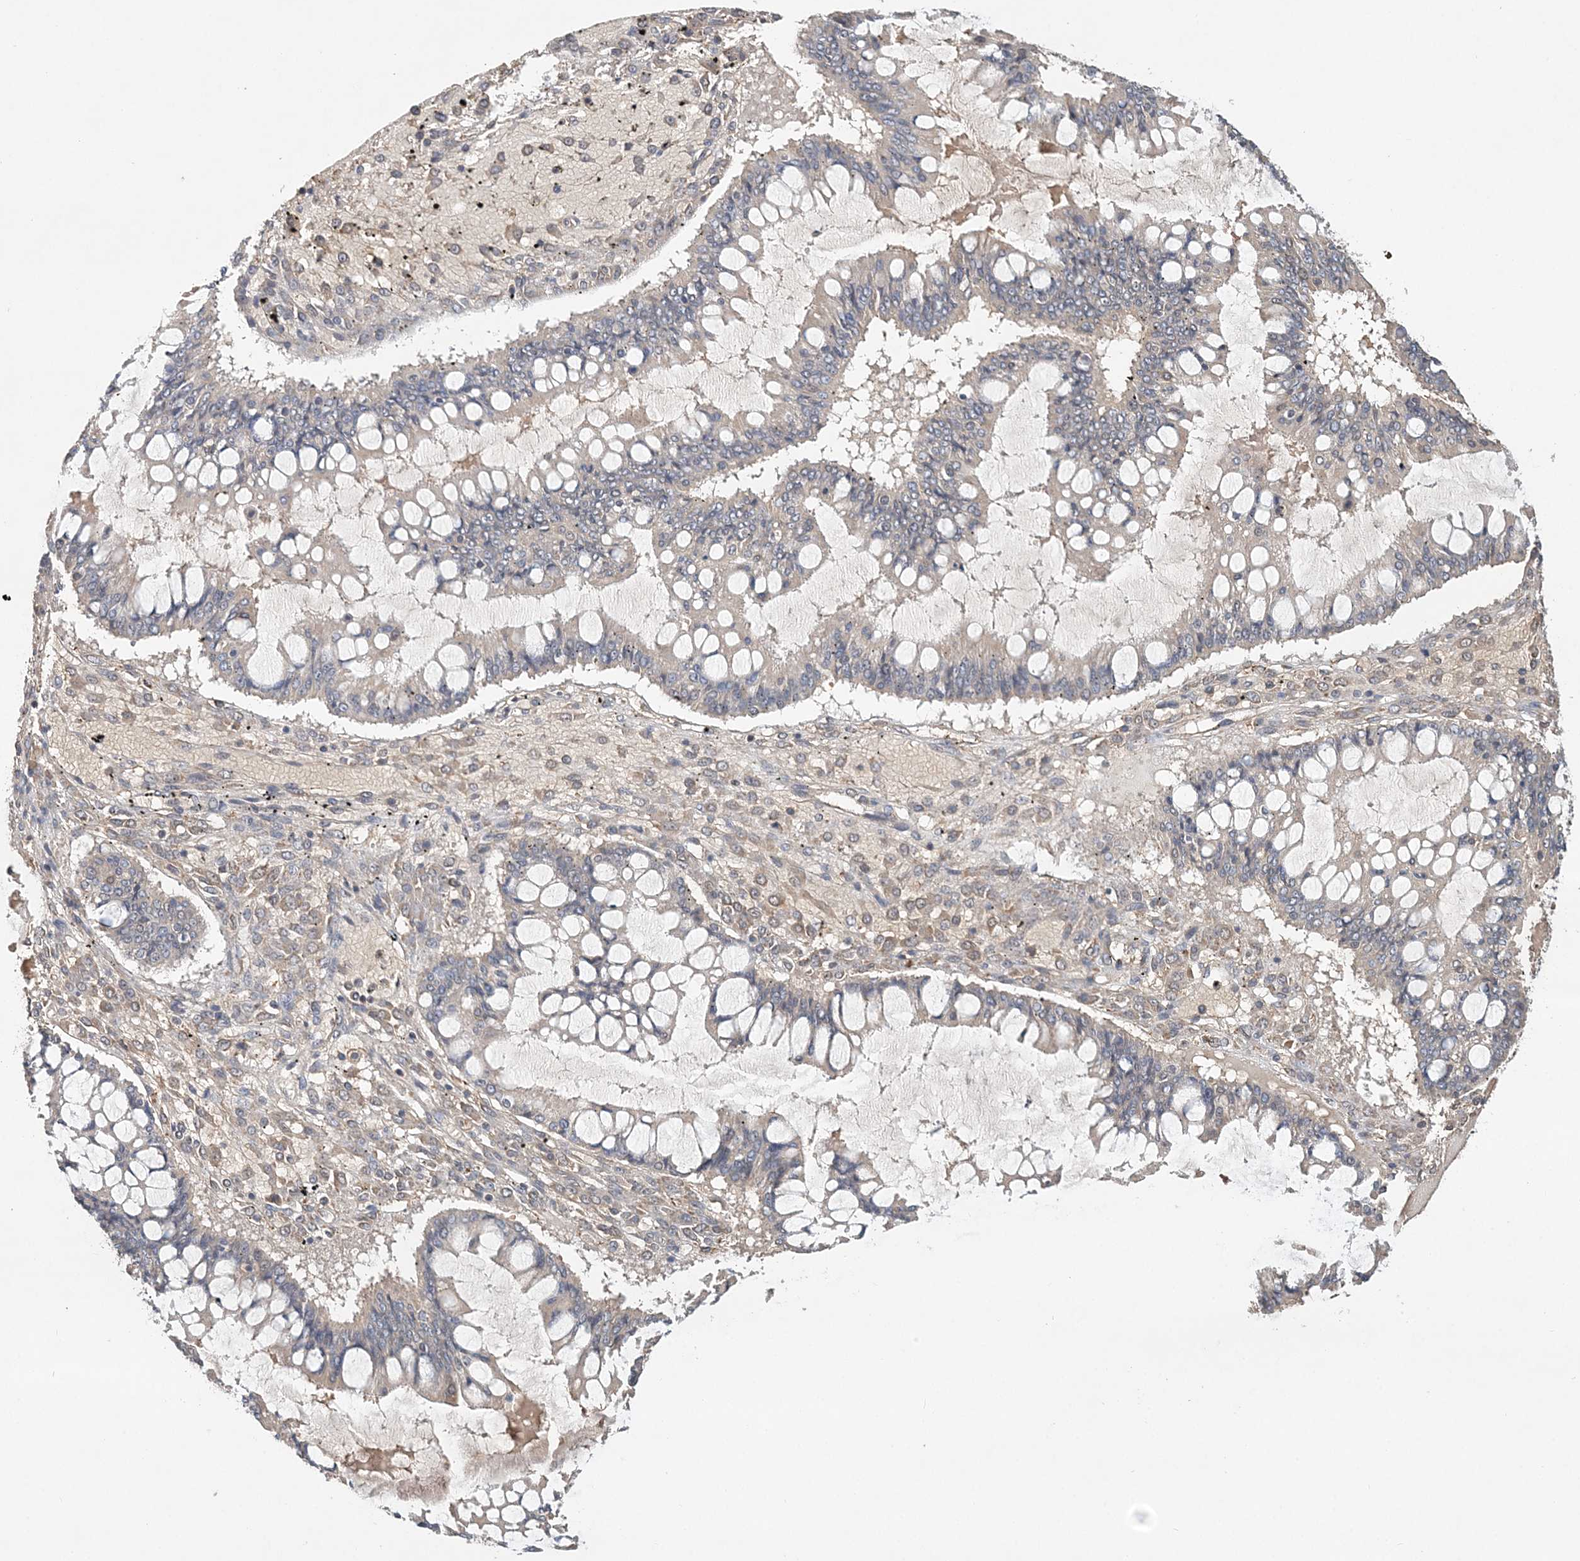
{"staining": {"intensity": "negative", "quantity": "none", "location": "none"}, "tissue": "ovarian cancer", "cell_type": "Tumor cells", "image_type": "cancer", "snomed": [{"axis": "morphology", "description": "Cystadenocarcinoma, mucinous, NOS"}, {"axis": "topography", "description": "Ovary"}], "caption": "IHC of ovarian cancer displays no staining in tumor cells.", "gene": "SYCP3", "patient": {"sex": "female", "age": 73}}